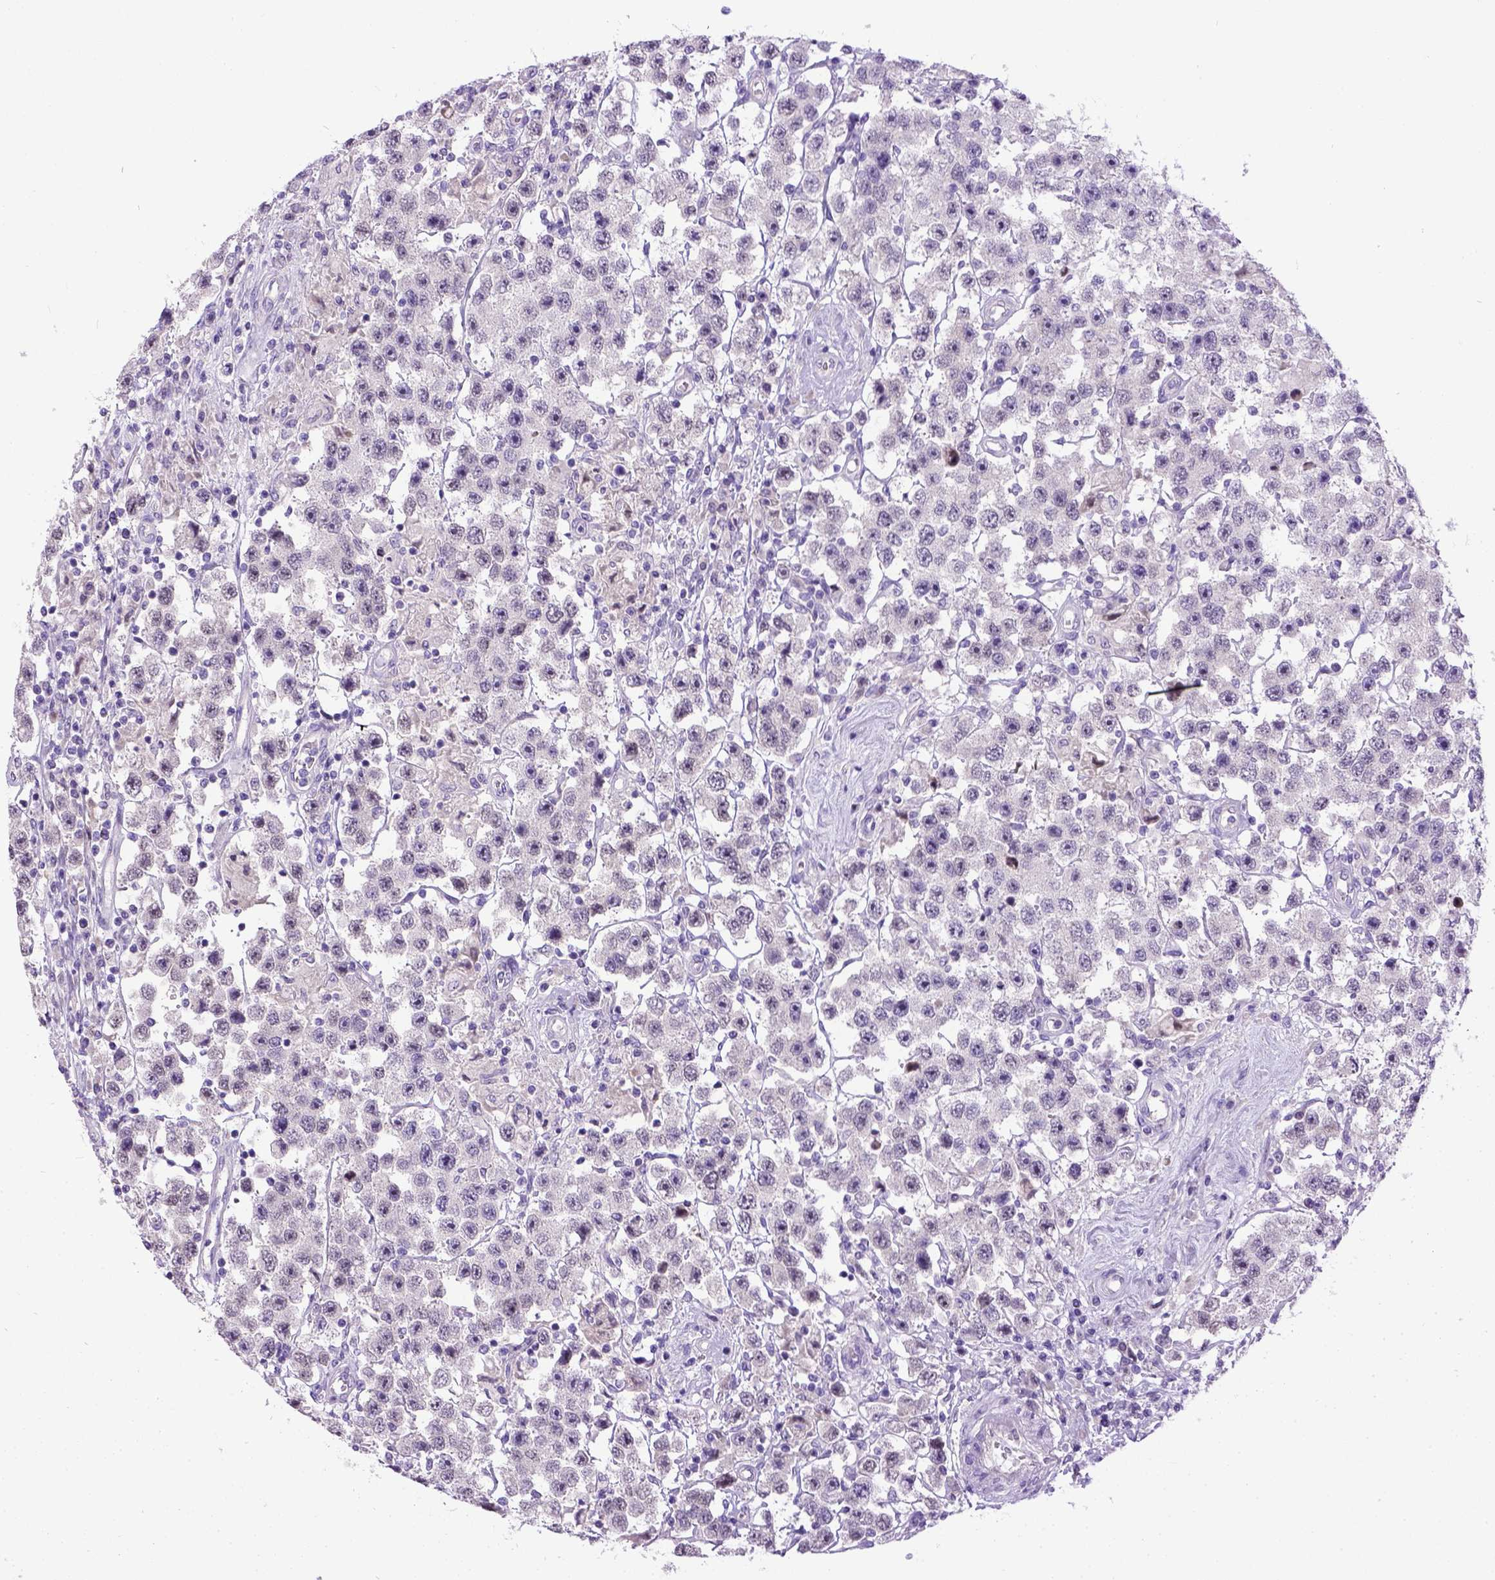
{"staining": {"intensity": "weak", "quantity": "<25%", "location": "cytoplasmic/membranous,nuclear"}, "tissue": "testis cancer", "cell_type": "Tumor cells", "image_type": "cancer", "snomed": [{"axis": "morphology", "description": "Seminoma, NOS"}, {"axis": "topography", "description": "Testis"}], "caption": "Testis cancer (seminoma) was stained to show a protein in brown. There is no significant positivity in tumor cells.", "gene": "NEK5", "patient": {"sex": "male", "age": 45}}